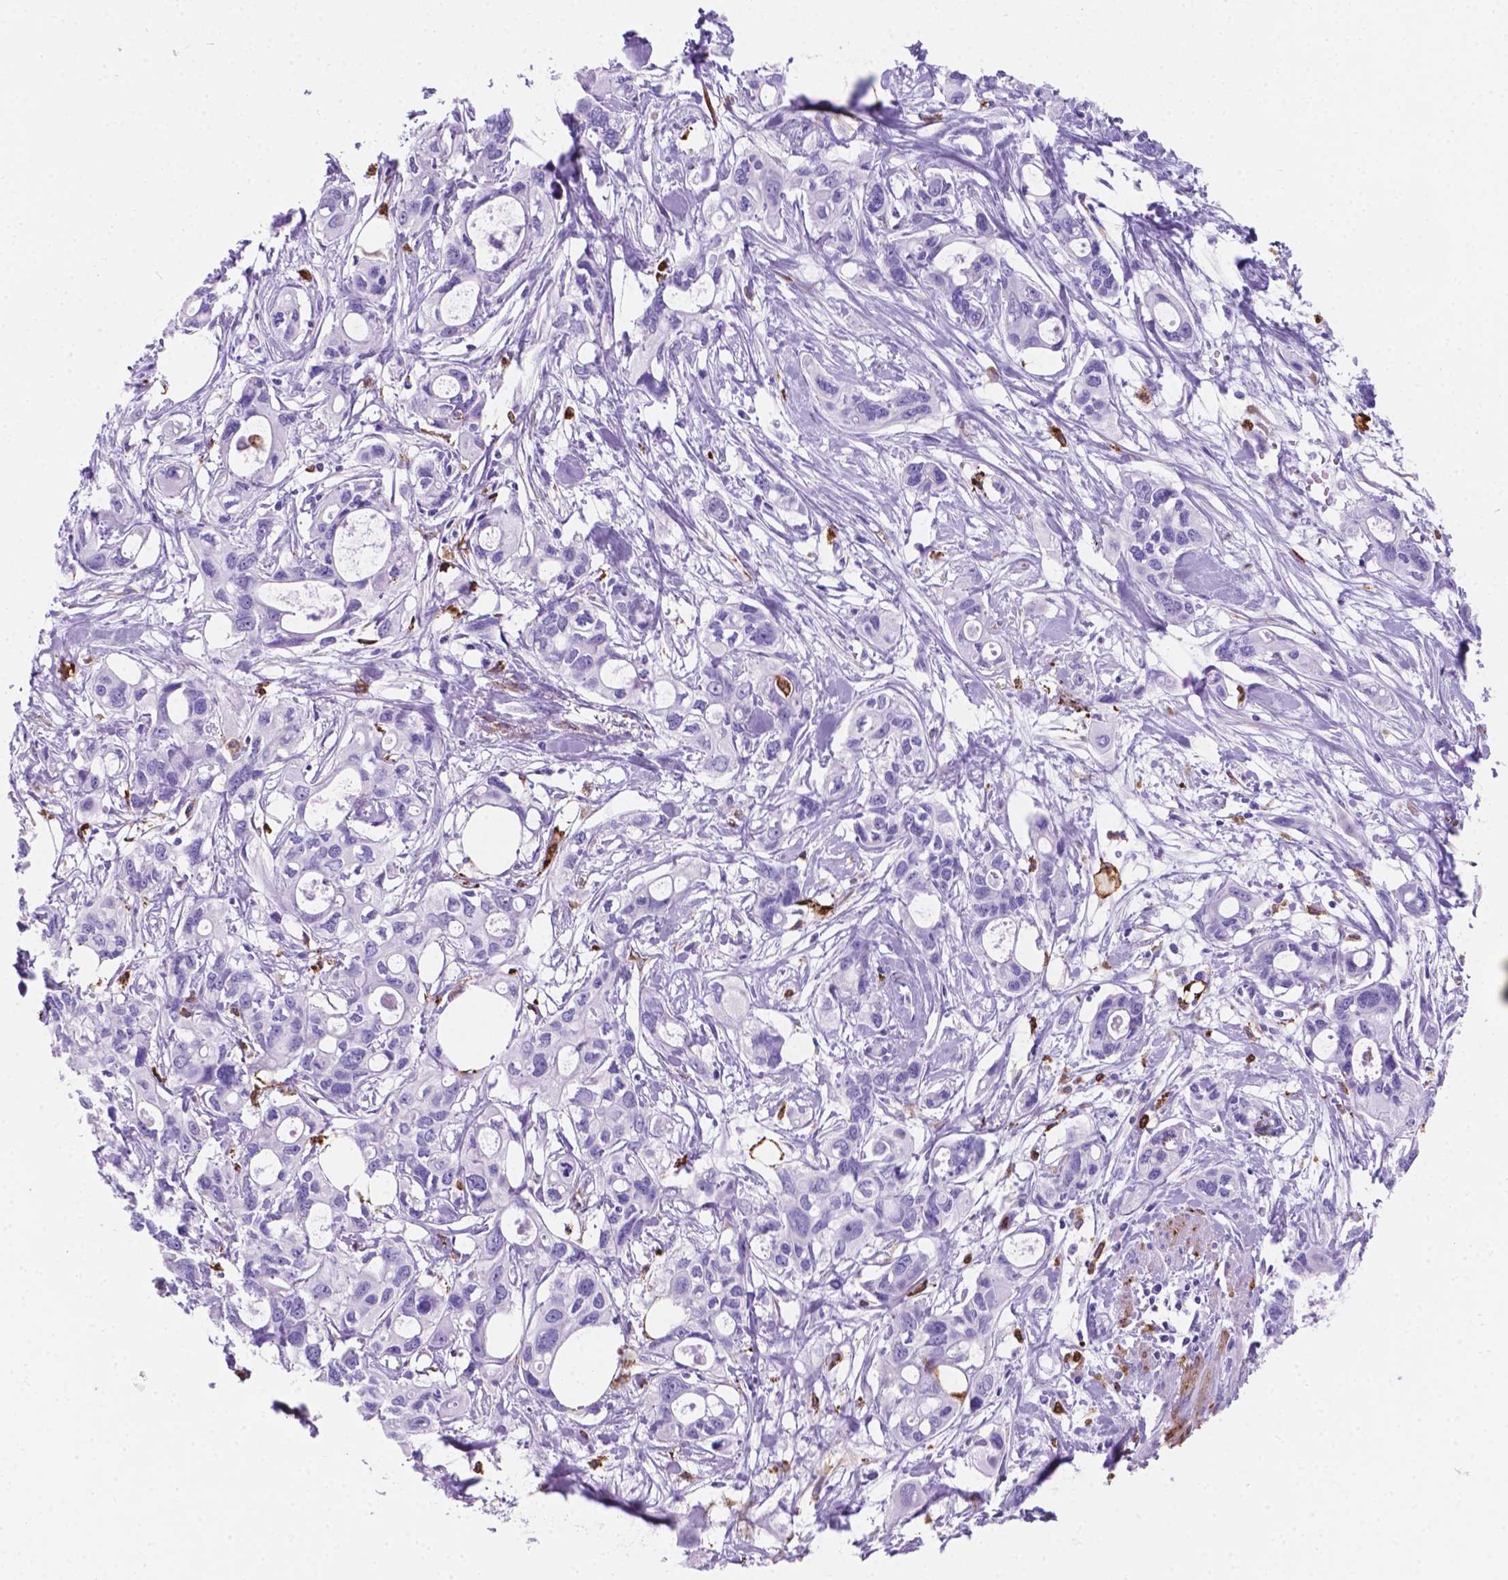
{"staining": {"intensity": "negative", "quantity": "none", "location": "none"}, "tissue": "pancreatic cancer", "cell_type": "Tumor cells", "image_type": "cancer", "snomed": [{"axis": "morphology", "description": "Adenocarcinoma, NOS"}, {"axis": "topography", "description": "Pancreas"}], "caption": "Protein analysis of pancreatic cancer exhibits no significant positivity in tumor cells.", "gene": "MACF1", "patient": {"sex": "male", "age": 60}}